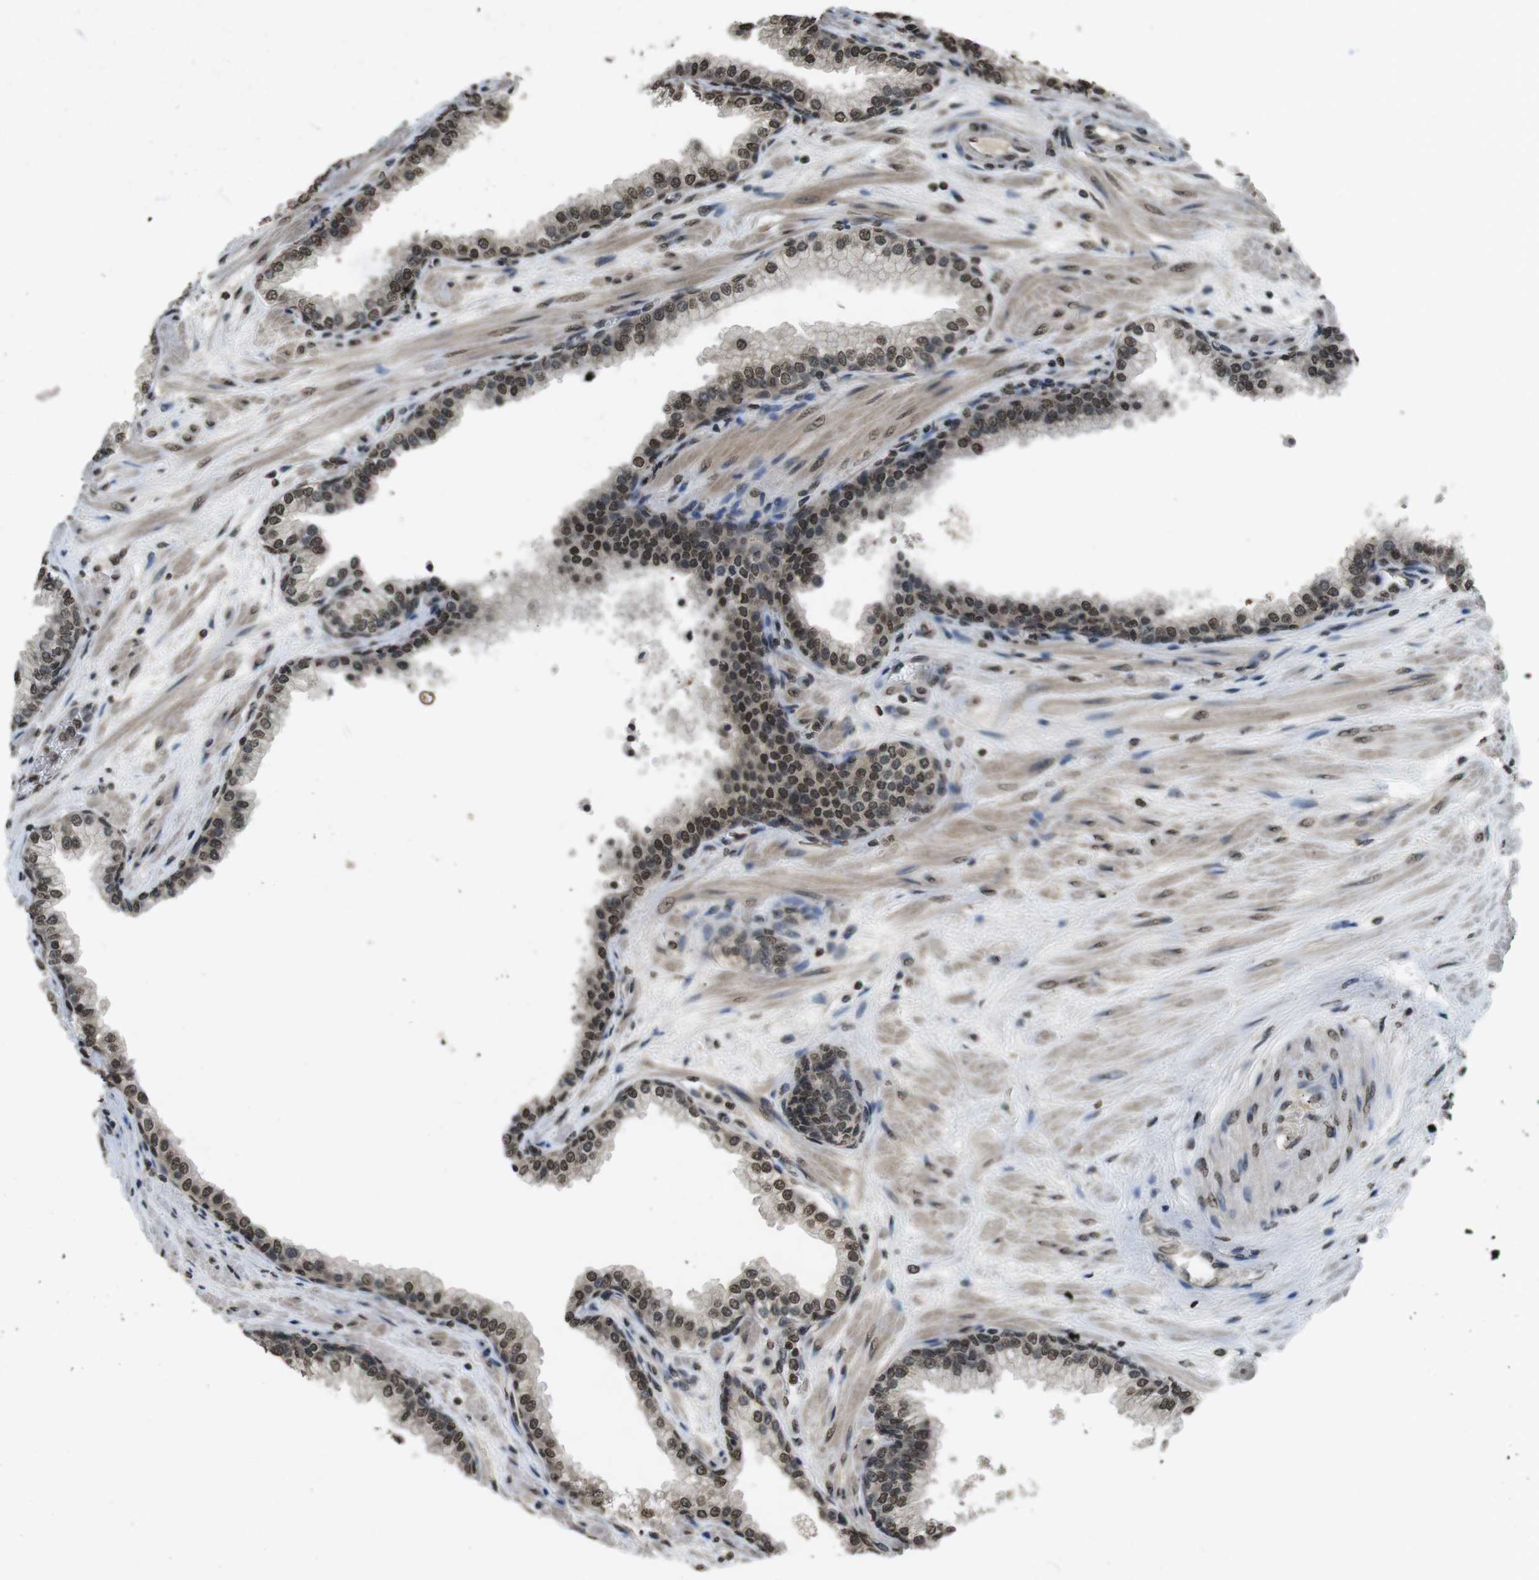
{"staining": {"intensity": "strong", "quantity": ">75%", "location": "nuclear"}, "tissue": "prostate", "cell_type": "Glandular cells", "image_type": "normal", "snomed": [{"axis": "morphology", "description": "Normal tissue, NOS"}, {"axis": "morphology", "description": "Urothelial carcinoma, Low grade"}, {"axis": "topography", "description": "Urinary bladder"}, {"axis": "topography", "description": "Prostate"}], "caption": "DAB (3,3'-diaminobenzidine) immunohistochemical staining of unremarkable prostate demonstrates strong nuclear protein positivity in approximately >75% of glandular cells. (Stains: DAB (3,3'-diaminobenzidine) in brown, nuclei in blue, Microscopy: brightfield microscopy at high magnification).", "gene": "MAF", "patient": {"sex": "male", "age": 60}}